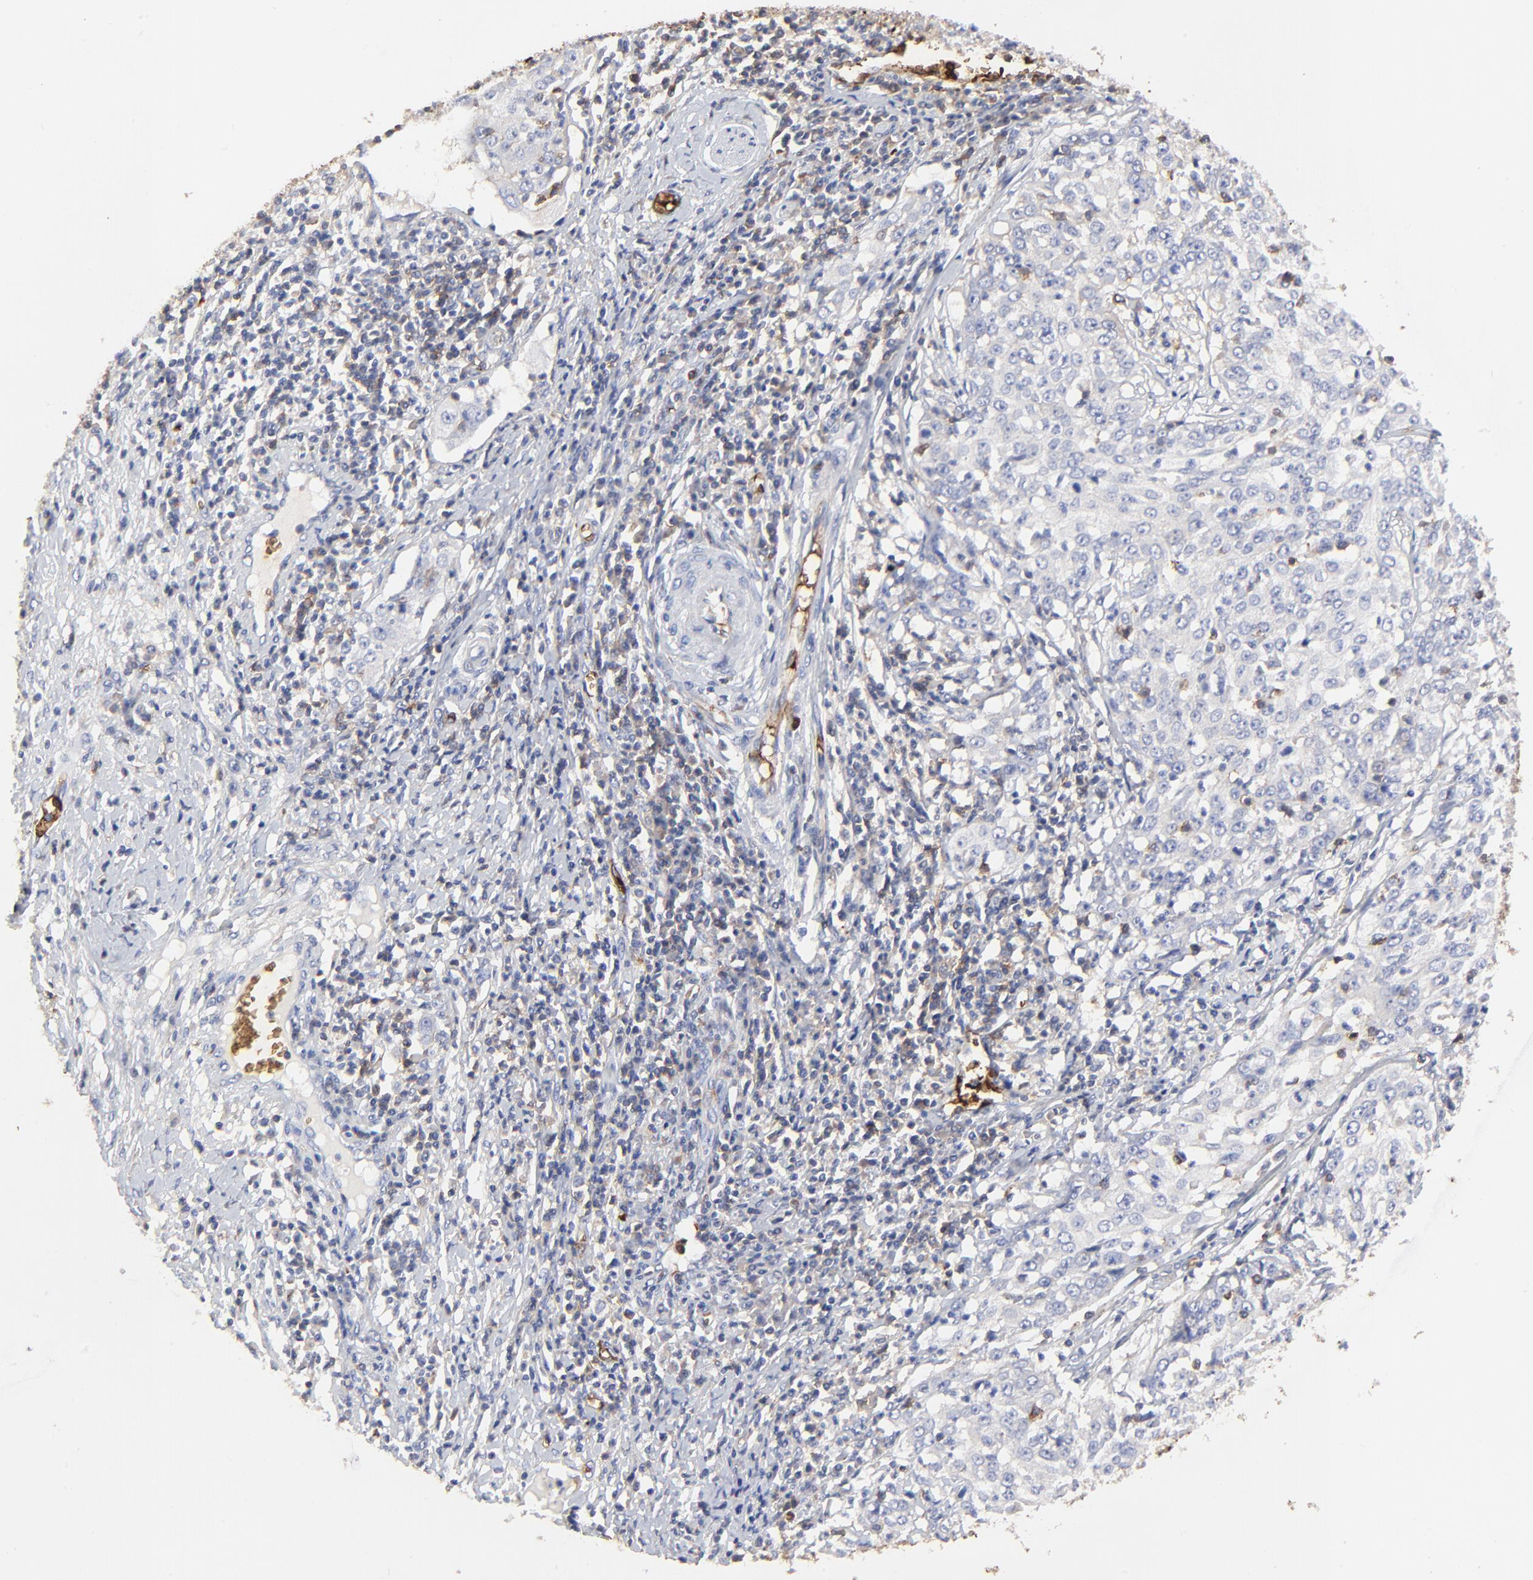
{"staining": {"intensity": "negative", "quantity": "none", "location": "none"}, "tissue": "cervical cancer", "cell_type": "Tumor cells", "image_type": "cancer", "snomed": [{"axis": "morphology", "description": "Squamous cell carcinoma, NOS"}, {"axis": "topography", "description": "Cervix"}], "caption": "High power microscopy photomicrograph of an immunohistochemistry micrograph of cervical cancer, revealing no significant expression in tumor cells.", "gene": "PAG1", "patient": {"sex": "female", "age": 39}}